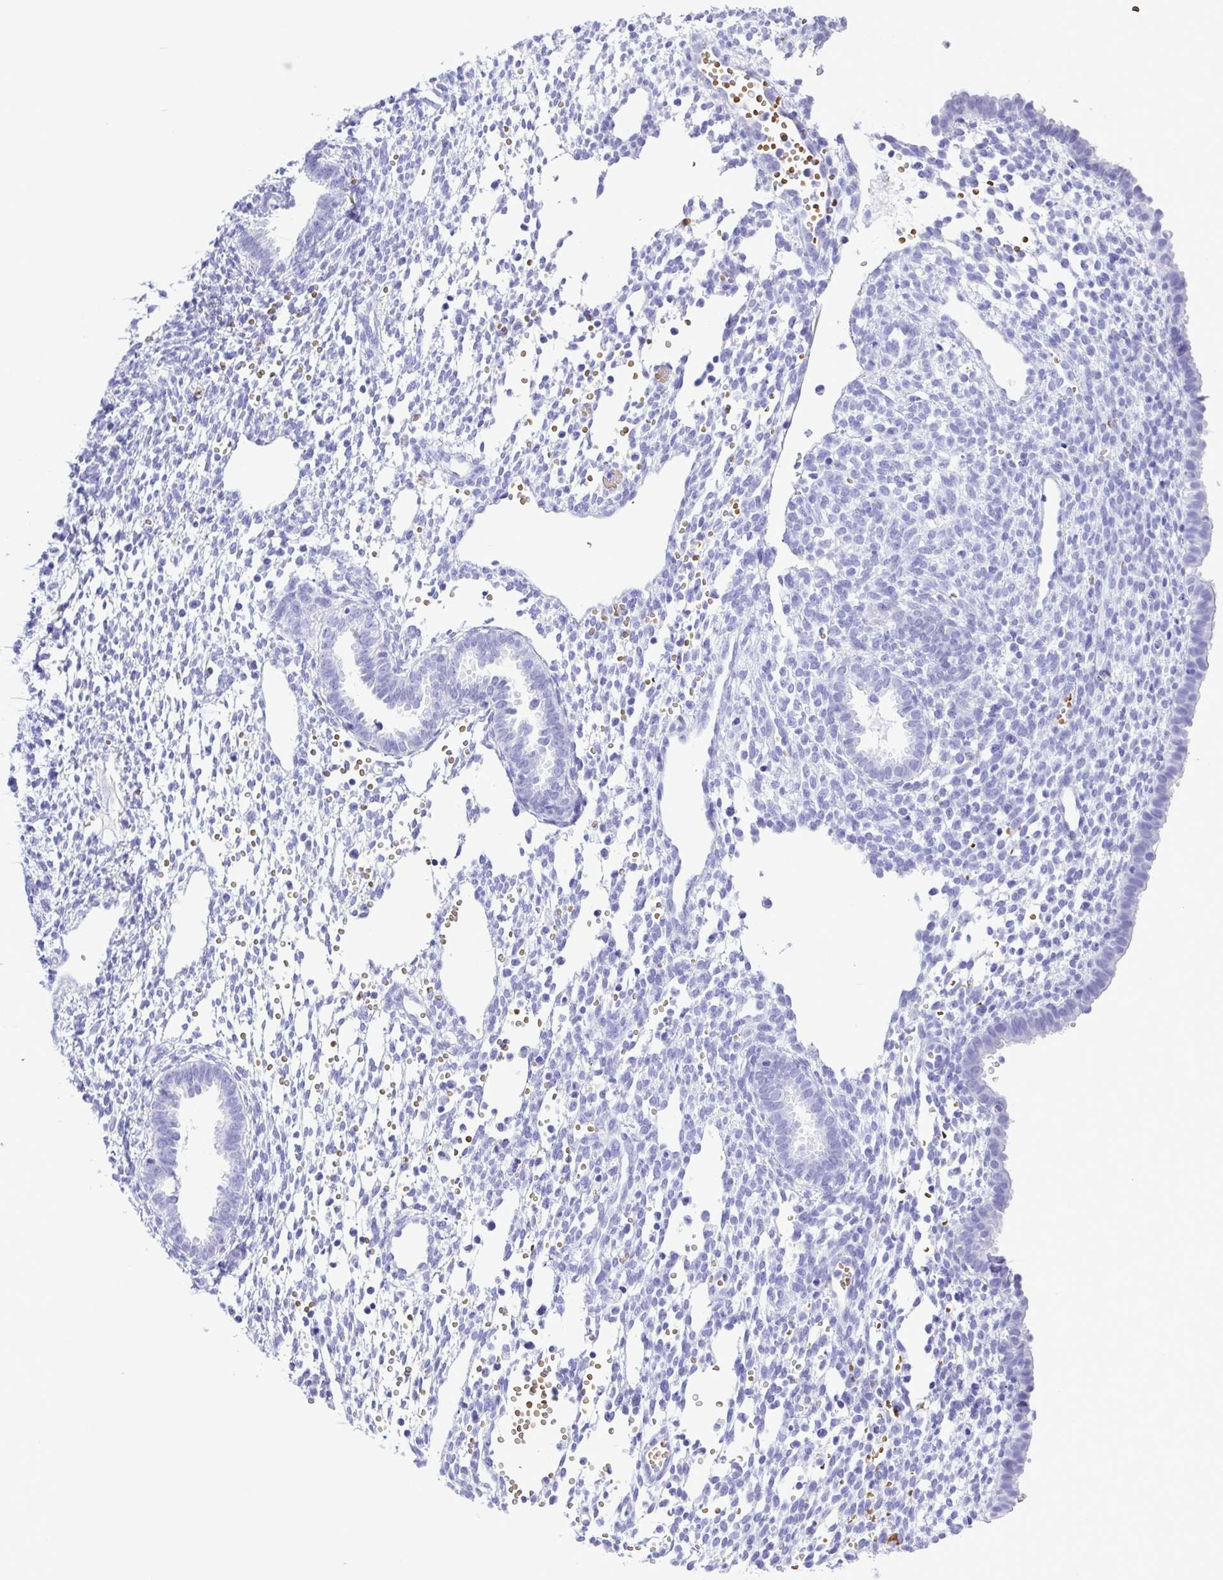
{"staining": {"intensity": "negative", "quantity": "none", "location": "none"}, "tissue": "endometrium", "cell_type": "Cells in endometrial stroma", "image_type": "normal", "snomed": [{"axis": "morphology", "description": "Normal tissue, NOS"}, {"axis": "topography", "description": "Endometrium"}], "caption": "Normal endometrium was stained to show a protein in brown. There is no significant positivity in cells in endometrial stroma.", "gene": "SYT1", "patient": {"sex": "female", "age": 36}}